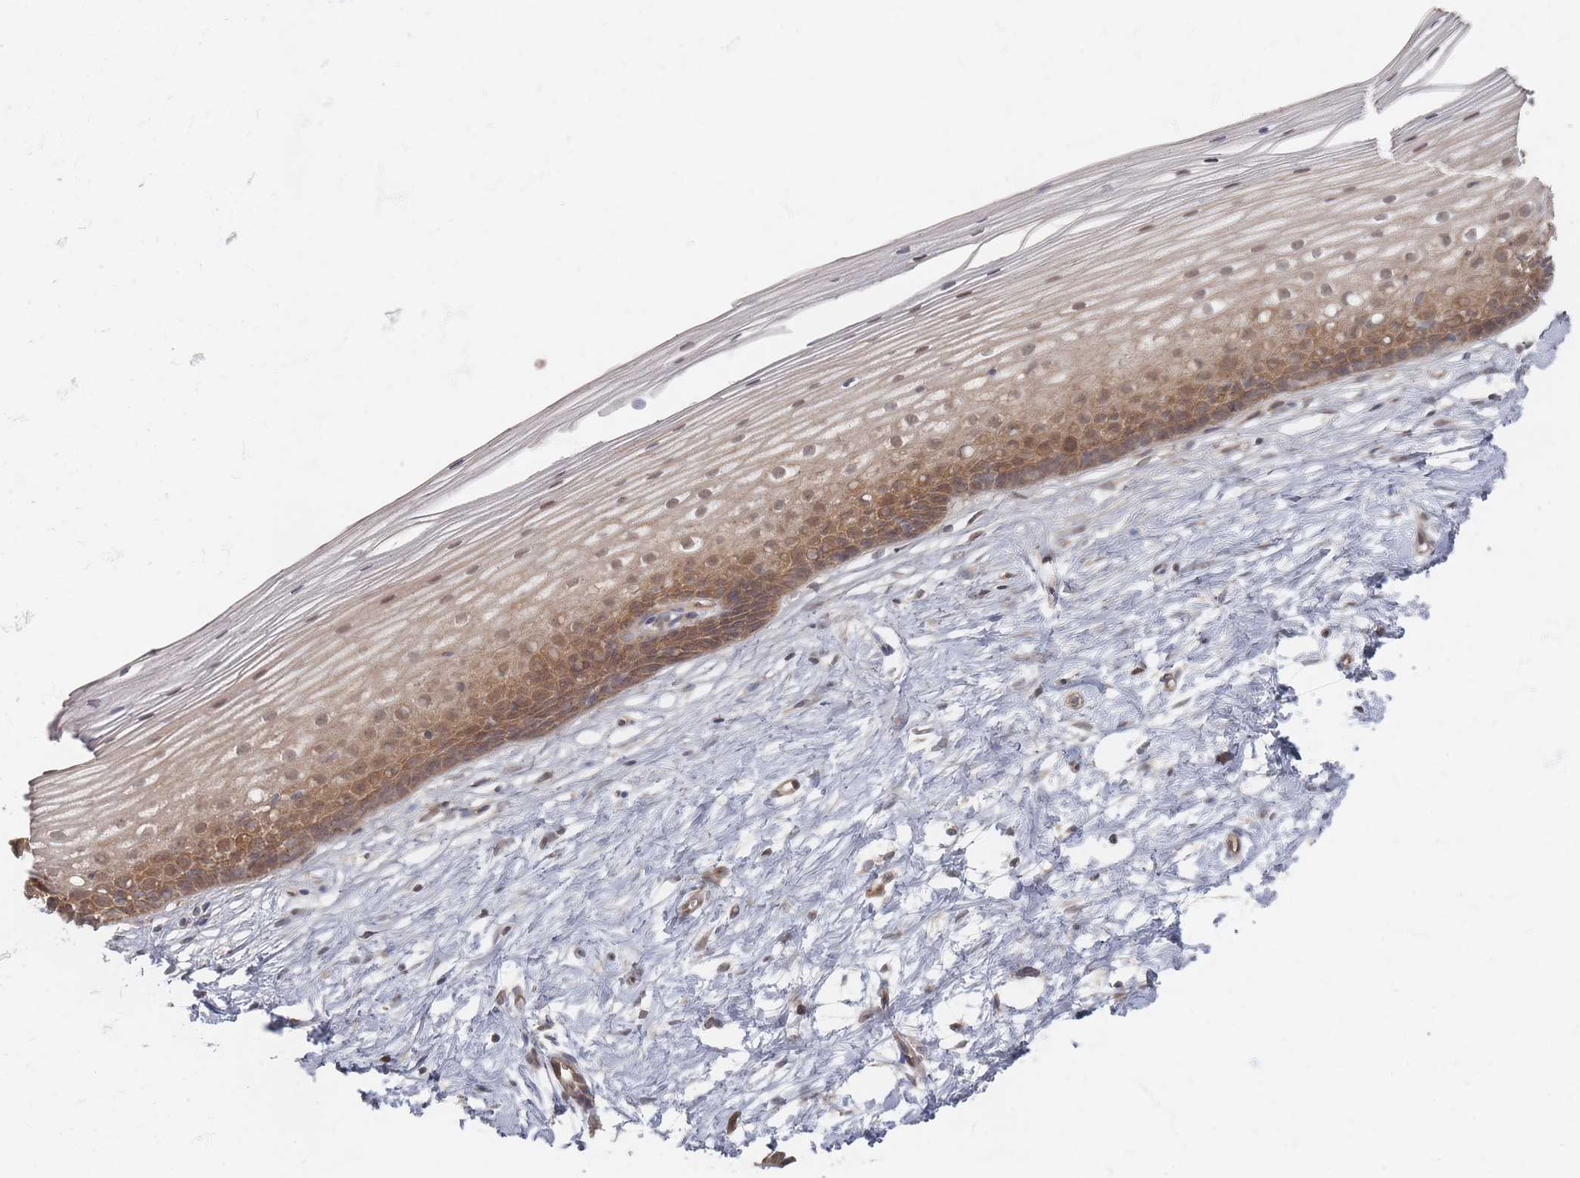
{"staining": {"intensity": "weak", "quantity": "25%-75%", "location": "cytoplasmic/membranous,nuclear"}, "tissue": "cervix", "cell_type": "Glandular cells", "image_type": "normal", "snomed": [{"axis": "morphology", "description": "Normal tissue, NOS"}, {"axis": "topography", "description": "Cervix"}], "caption": "Weak cytoplasmic/membranous,nuclear positivity for a protein is identified in about 25%-75% of glandular cells of benign cervix using immunohistochemistry (IHC).", "gene": "PSMD9", "patient": {"sex": "female", "age": 40}}